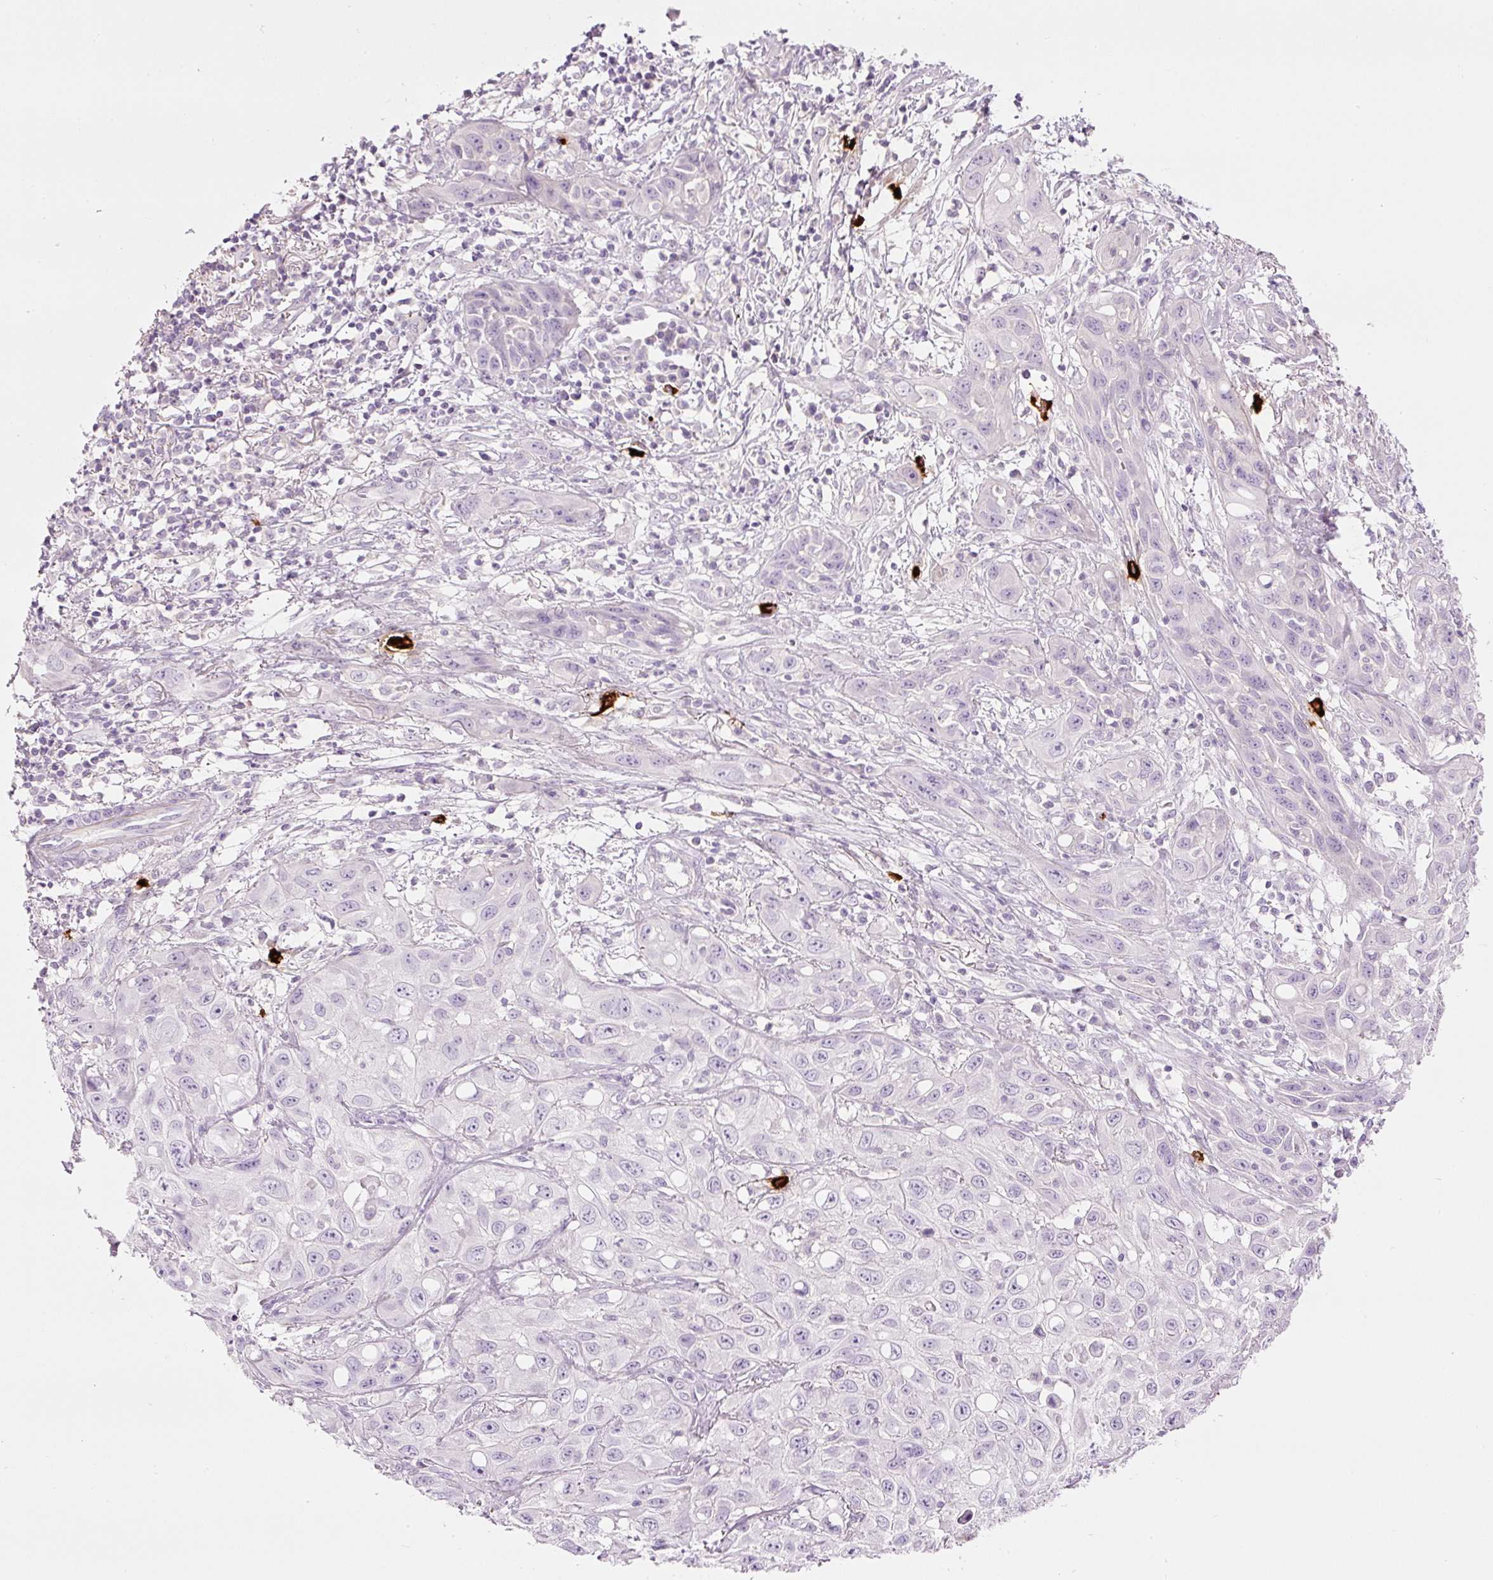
{"staining": {"intensity": "negative", "quantity": "none", "location": "none"}, "tissue": "skin cancer", "cell_type": "Tumor cells", "image_type": "cancer", "snomed": [{"axis": "morphology", "description": "Squamous cell carcinoma, NOS"}, {"axis": "topography", "description": "Skin"}, {"axis": "topography", "description": "Vulva"}], "caption": "Skin cancer was stained to show a protein in brown. There is no significant staining in tumor cells.", "gene": "CMA1", "patient": {"sex": "female", "age": 71}}